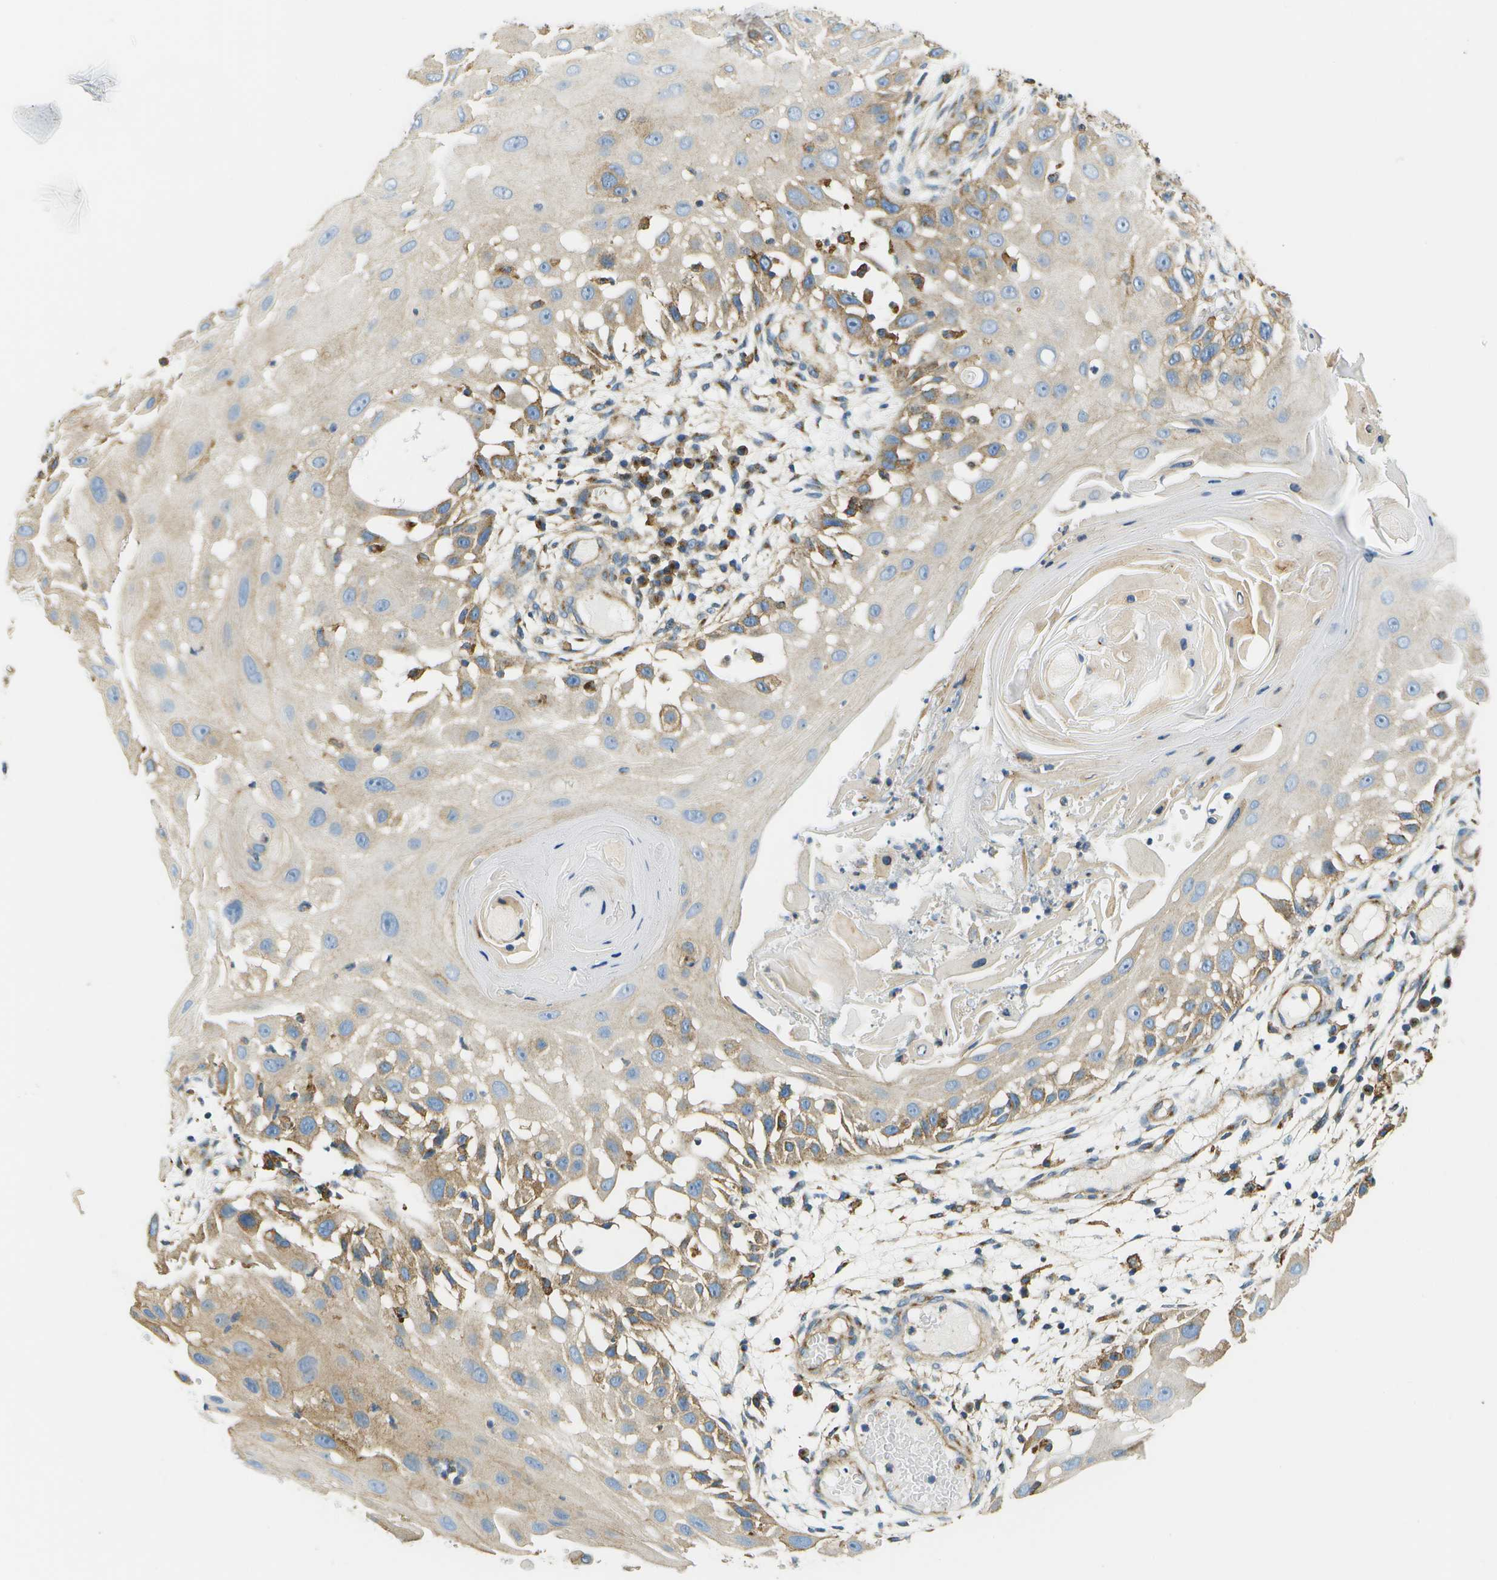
{"staining": {"intensity": "moderate", "quantity": "<25%", "location": "cytoplasmic/membranous"}, "tissue": "skin cancer", "cell_type": "Tumor cells", "image_type": "cancer", "snomed": [{"axis": "morphology", "description": "Squamous cell carcinoma, NOS"}, {"axis": "topography", "description": "Skin"}], "caption": "Immunohistochemistry of human skin cancer demonstrates low levels of moderate cytoplasmic/membranous staining in approximately <25% of tumor cells. Immunohistochemistry (ihc) stains the protein in brown and the nuclei are stained blue.", "gene": "CLTC", "patient": {"sex": "female", "age": 44}}